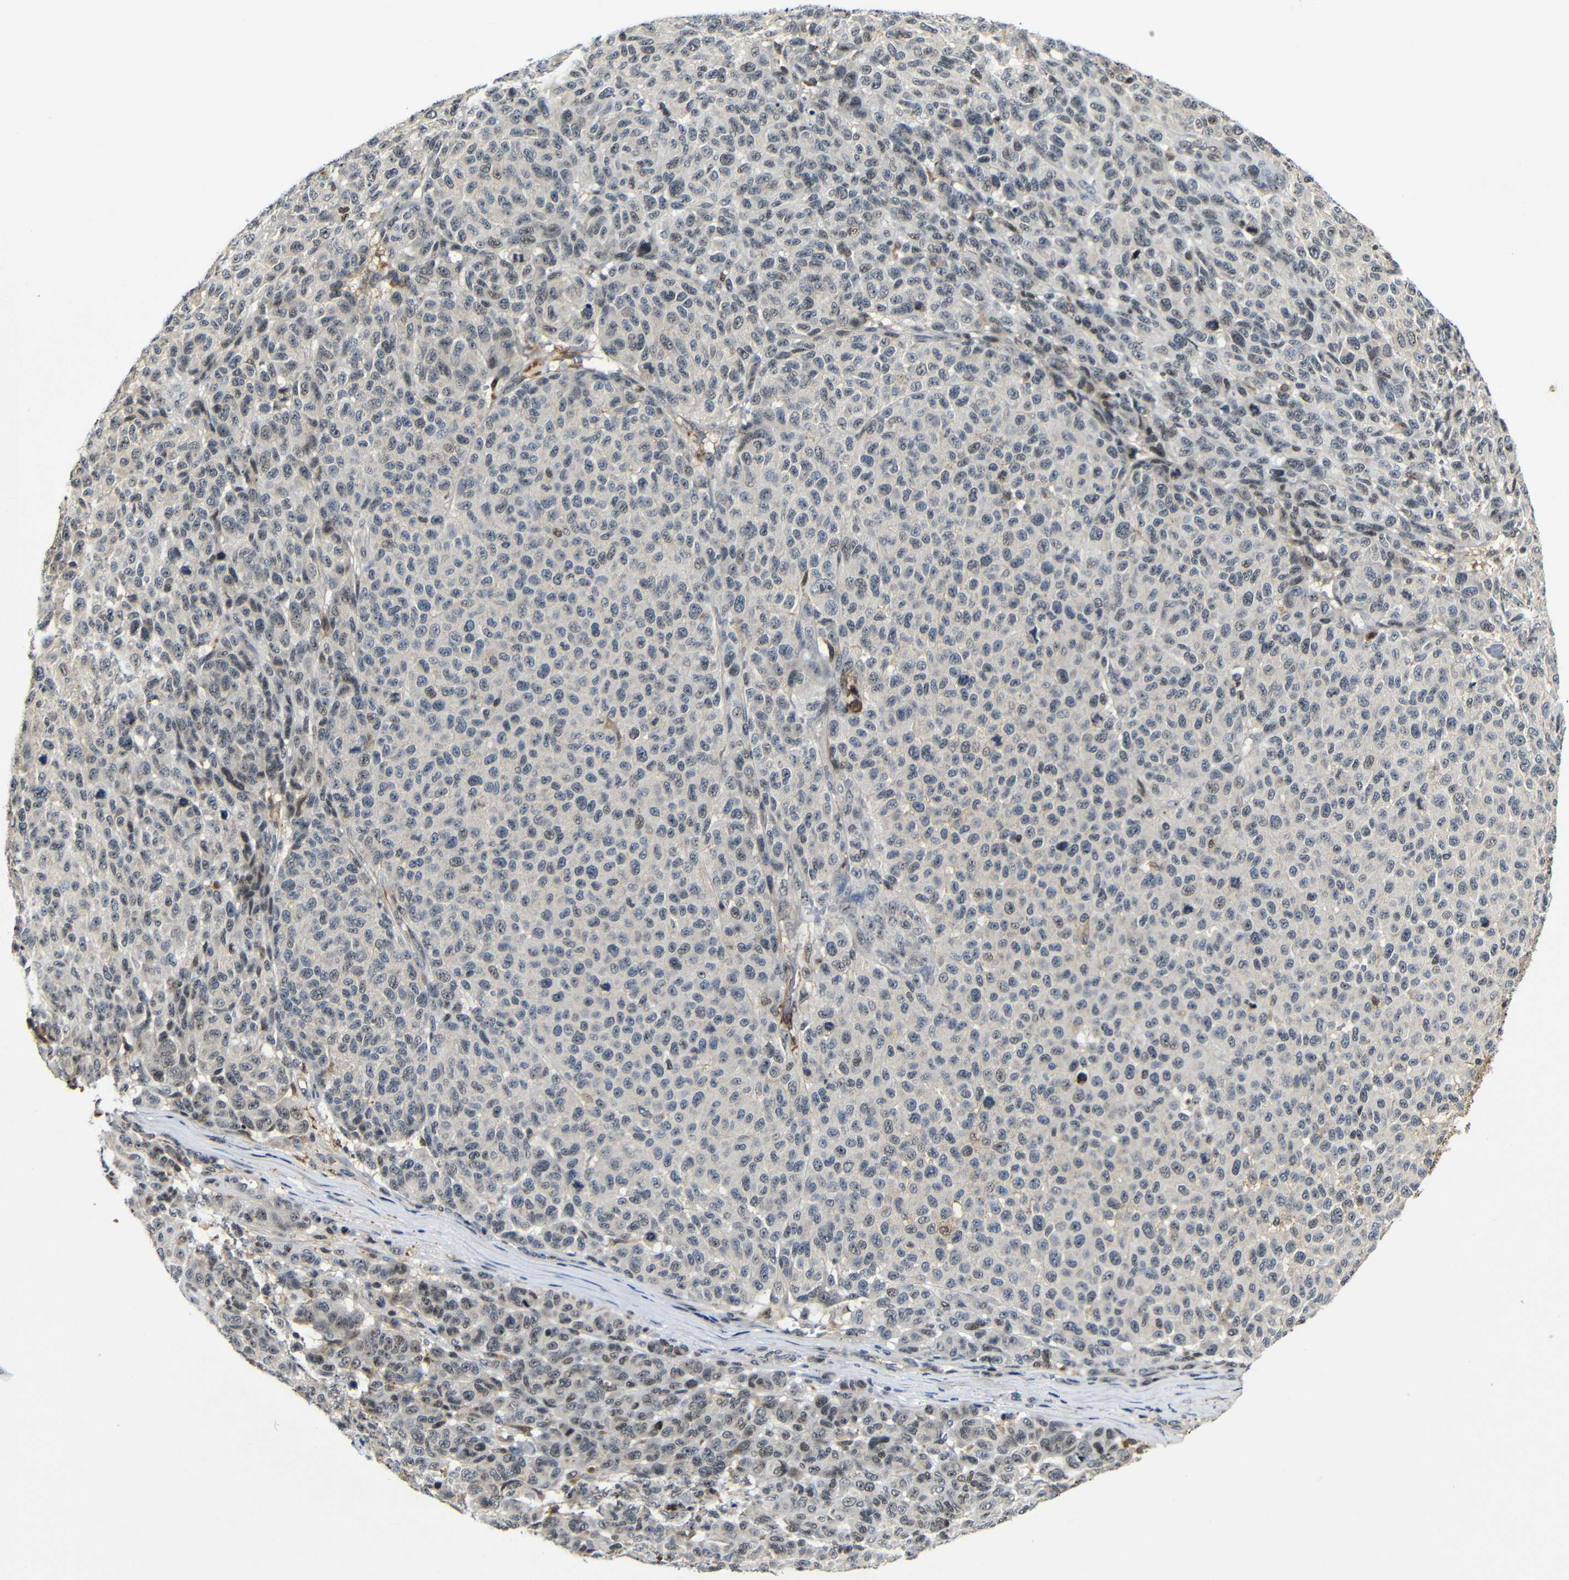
{"staining": {"intensity": "negative", "quantity": "none", "location": "none"}, "tissue": "melanoma", "cell_type": "Tumor cells", "image_type": "cancer", "snomed": [{"axis": "morphology", "description": "Malignant melanoma, NOS"}, {"axis": "topography", "description": "Skin"}], "caption": "Melanoma was stained to show a protein in brown. There is no significant staining in tumor cells.", "gene": "MYC", "patient": {"sex": "male", "age": 59}}